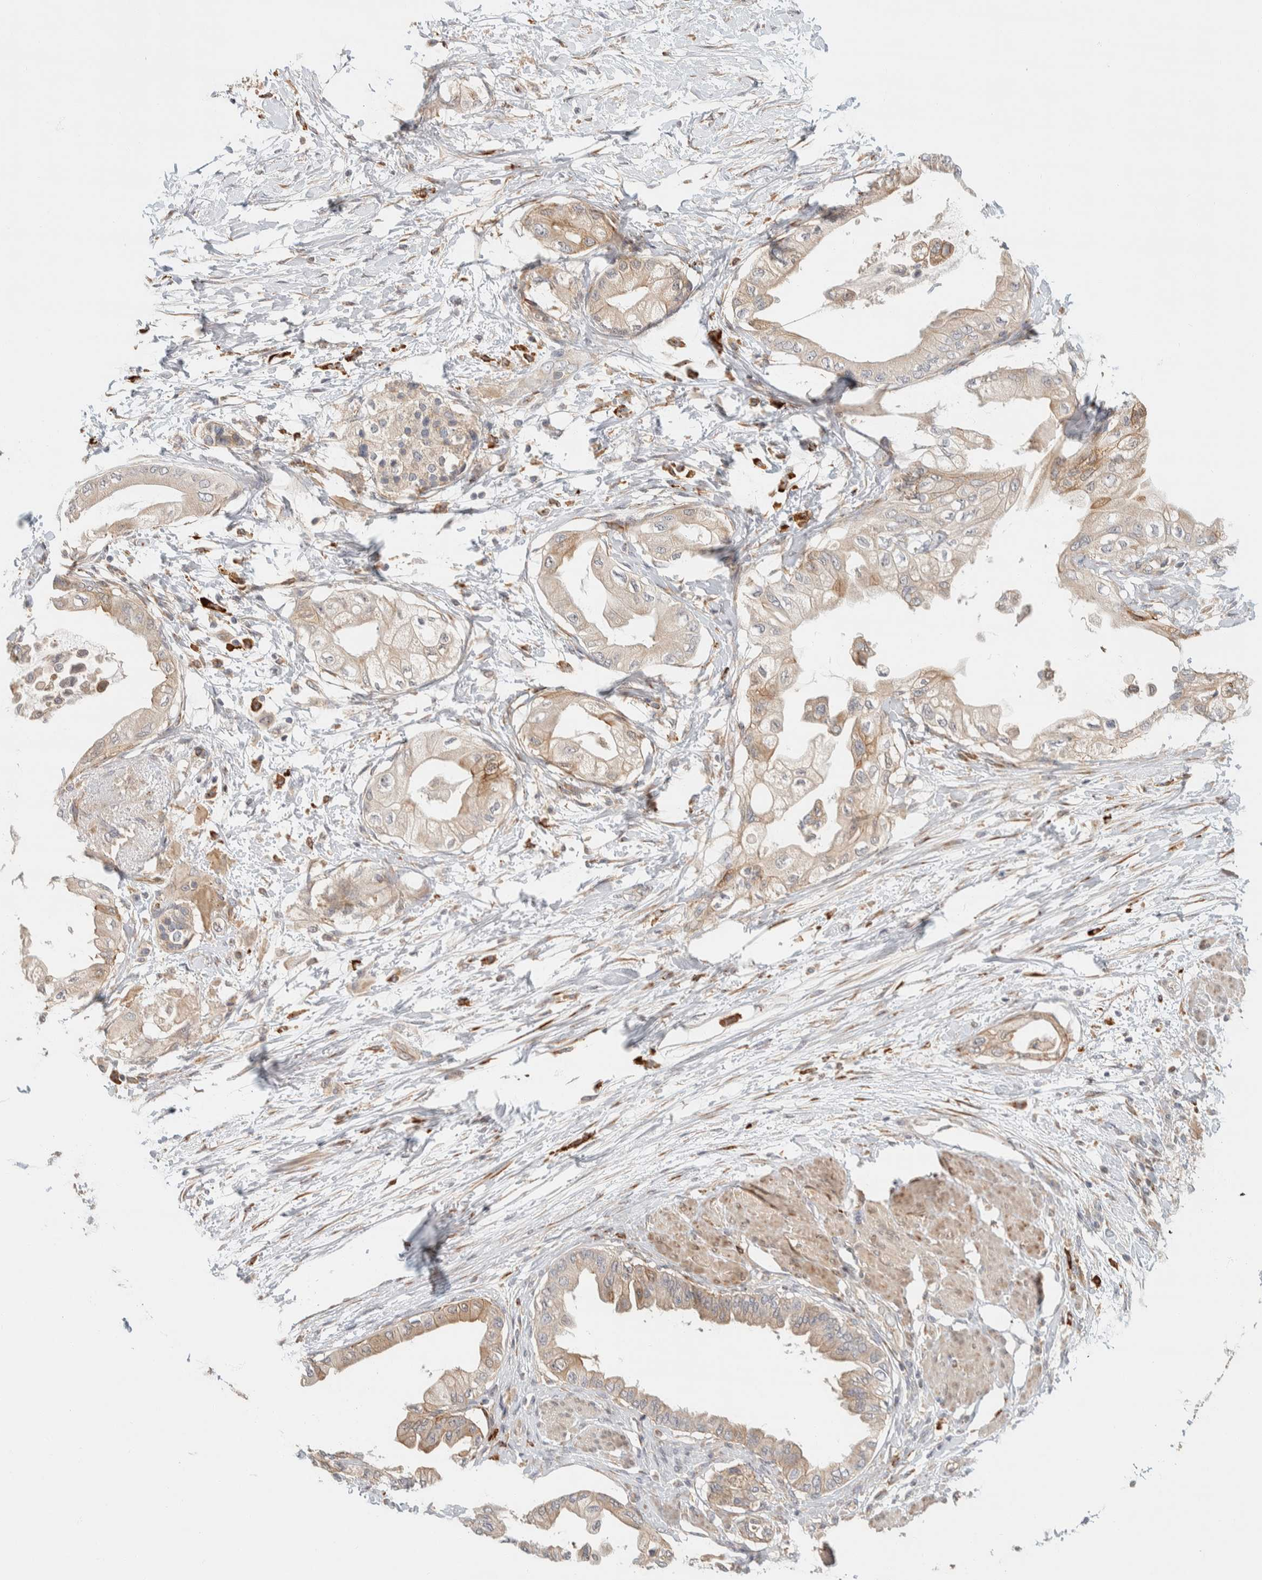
{"staining": {"intensity": "weak", "quantity": ">75%", "location": "cytoplasmic/membranous"}, "tissue": "pancreatic cancer", "cell_type": "Tumor cells", "image_type": "cancer", "snomed": [{"axis": "morphology", "description": "Normal tissue, NOS"}, {"axis": "morphology", "description": "Adenocarcinoma, NOS"}, {"axis": "topography", "description": "Pancreas"}, {"axis": "topography", "description": "Duodenum"}], "caption": "Immunohistochemistry (IHC) of human adenocarcinoma (pancreatic) displays low levels of weak cytoplasmic/membranous expression in approximately >75% of tumor cells. (brown staining indicates protein expression, while blue staining denotes nuclei).", "gene": "KIF9", "patient": {"sex": "female", "age": 60}}